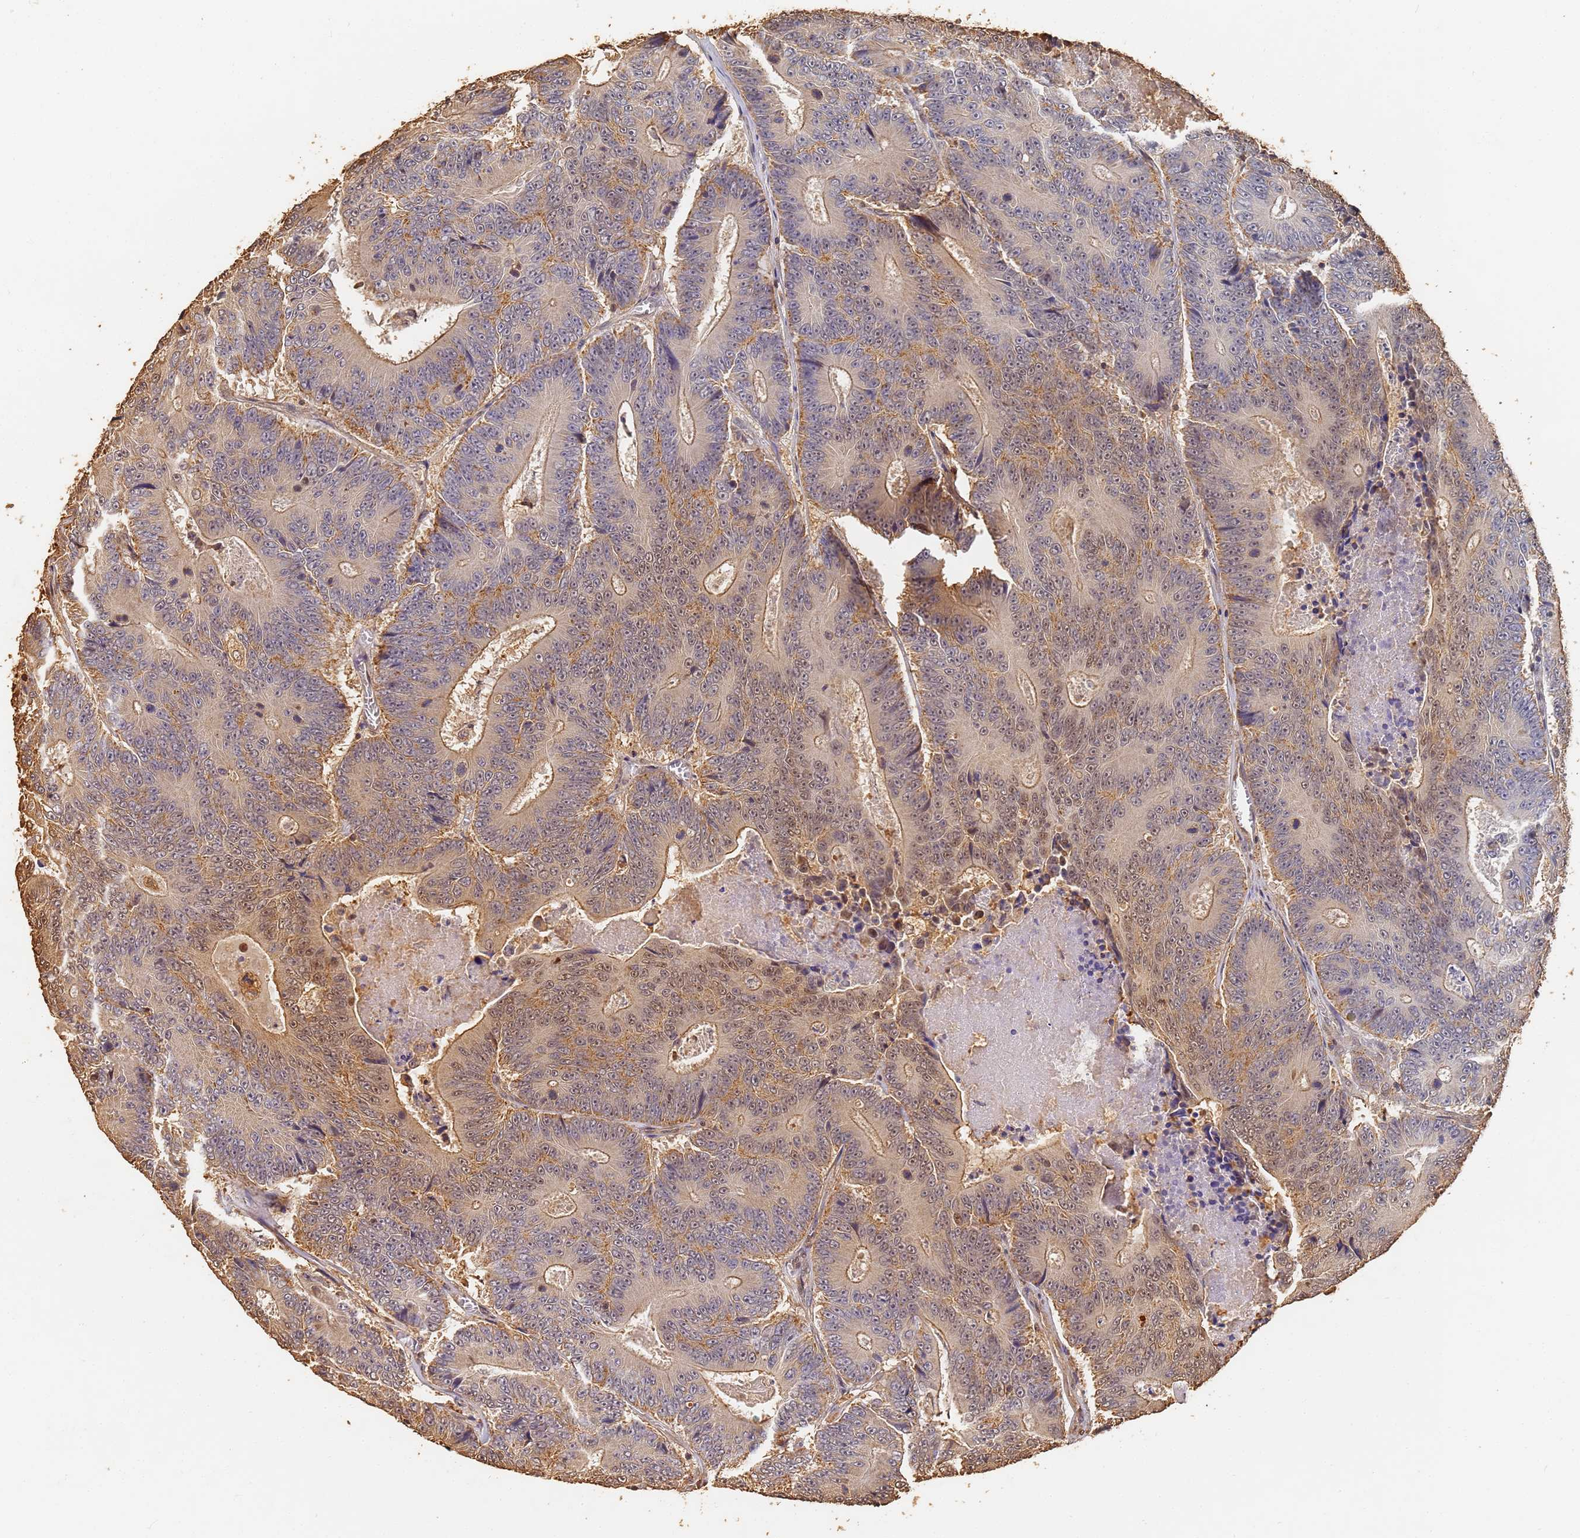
{"staining": {"intensity": "weak", "quantity": "<25%", "location": "cytoplasmic/membranous,nuclear"}, "tissue": "colorectal cancer", "cell_type": "Tumor cells", "image_type": "cancer", "snomed": [{"axis": "morphology", "description": "Adenocarcinoma, NOS"}, {"axis": "topography", "description": "Colon"}], "caption": "High power microscopy image of an immunohistochemistry histopathology image of colorectal cancer, revealing no significant staining in tumor cells.", "gene": "JAK2", "patient": {"sex": "male", "age": 83}}